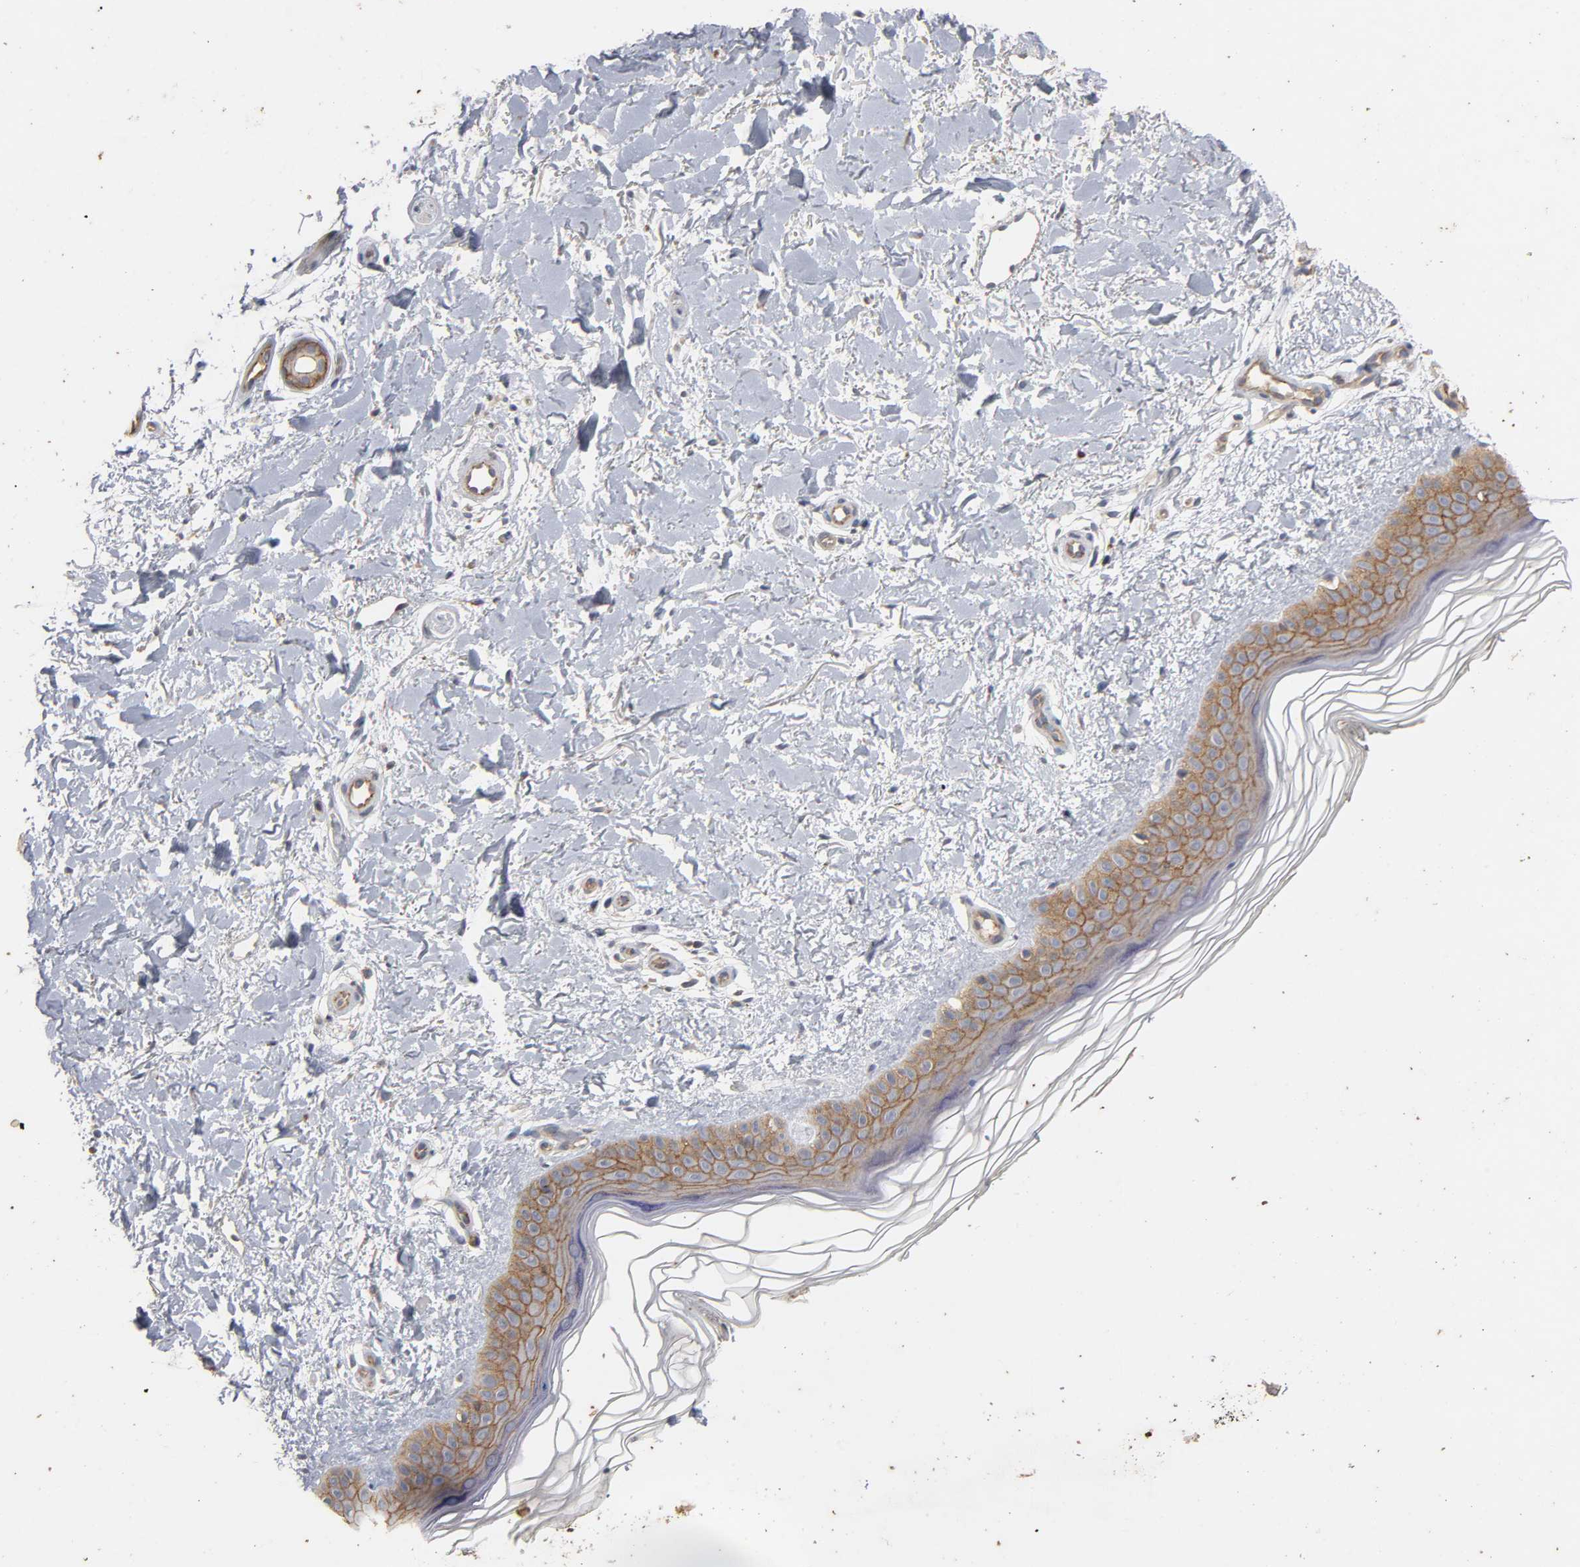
{"staining": {"intensity": "negative", "quantity": "none", "location": "none"}, "tissue": "skin", "cell_type": "Fibroblasts", "image_type": "normal", "snomed": [{"axis": "morphology", "description": "Normal tissue, NOS"}, {"axis": "topography", "description": "Skin"}], "caption": "DAB immunohistochemical staining of unremarkable human skin exhibits no significant positivity in fibroblasts.", "gene": "PDZD11", "patient": {"sex": "female", "age": 19}}